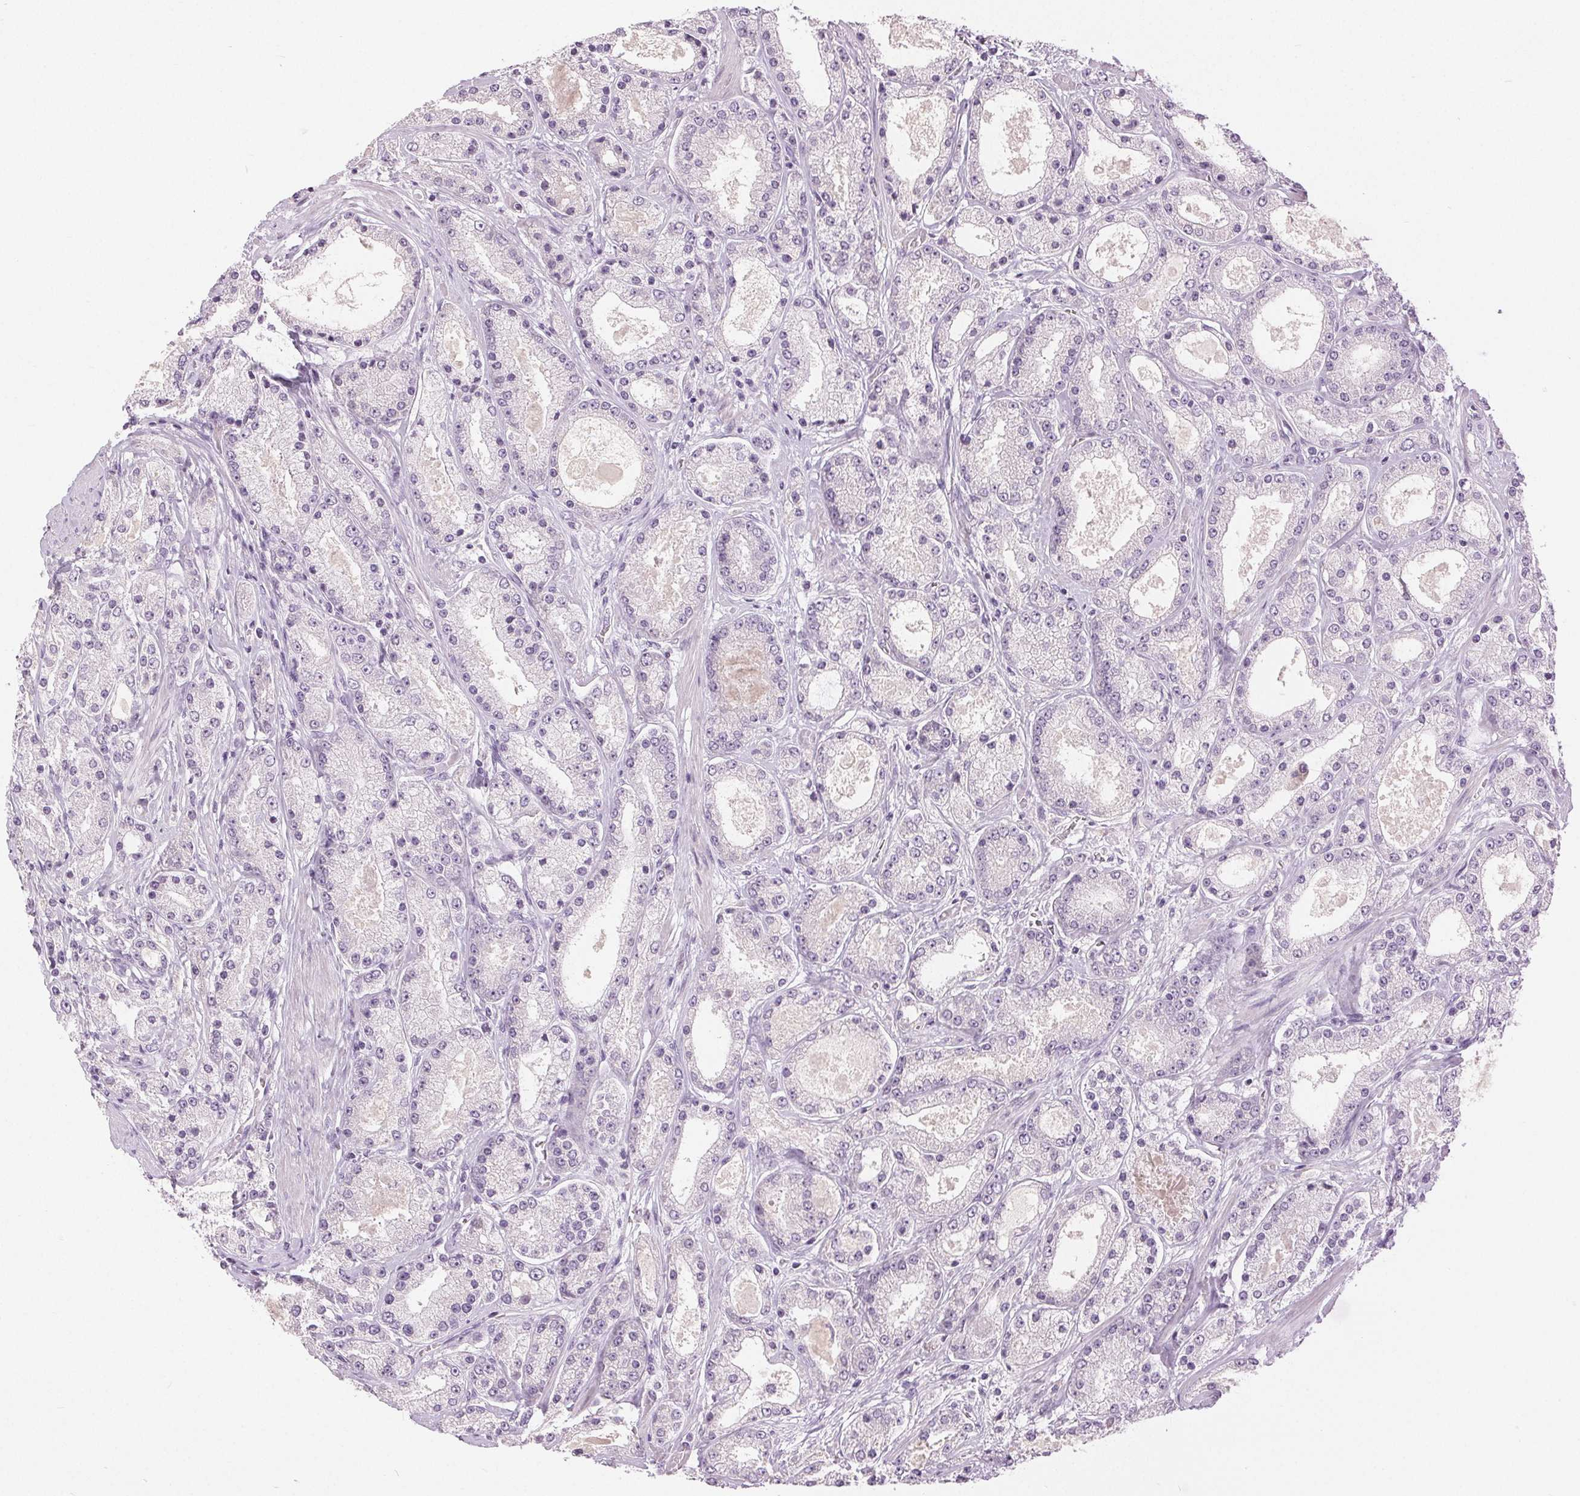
{"staining": {"intensity": "negative", "quantity": "none", "location": "none"}, "tissue": "prostate cancer", "cell_type": "Tumor cells", "image_type": "cancer", "snomed": [{"axis": "morphology", "description": "Adenocarcinoma, High grade"}, {"axis": "topography", "description": "Prostate"}], "caption": "This is an immunohistochemistry photomicrograph of human prostate cancer (adenocarcinoma (high-grade)). There is no staining in tumor cells.", "gene": "DSG3", "patient": {"sex": "male", "age": 67}}